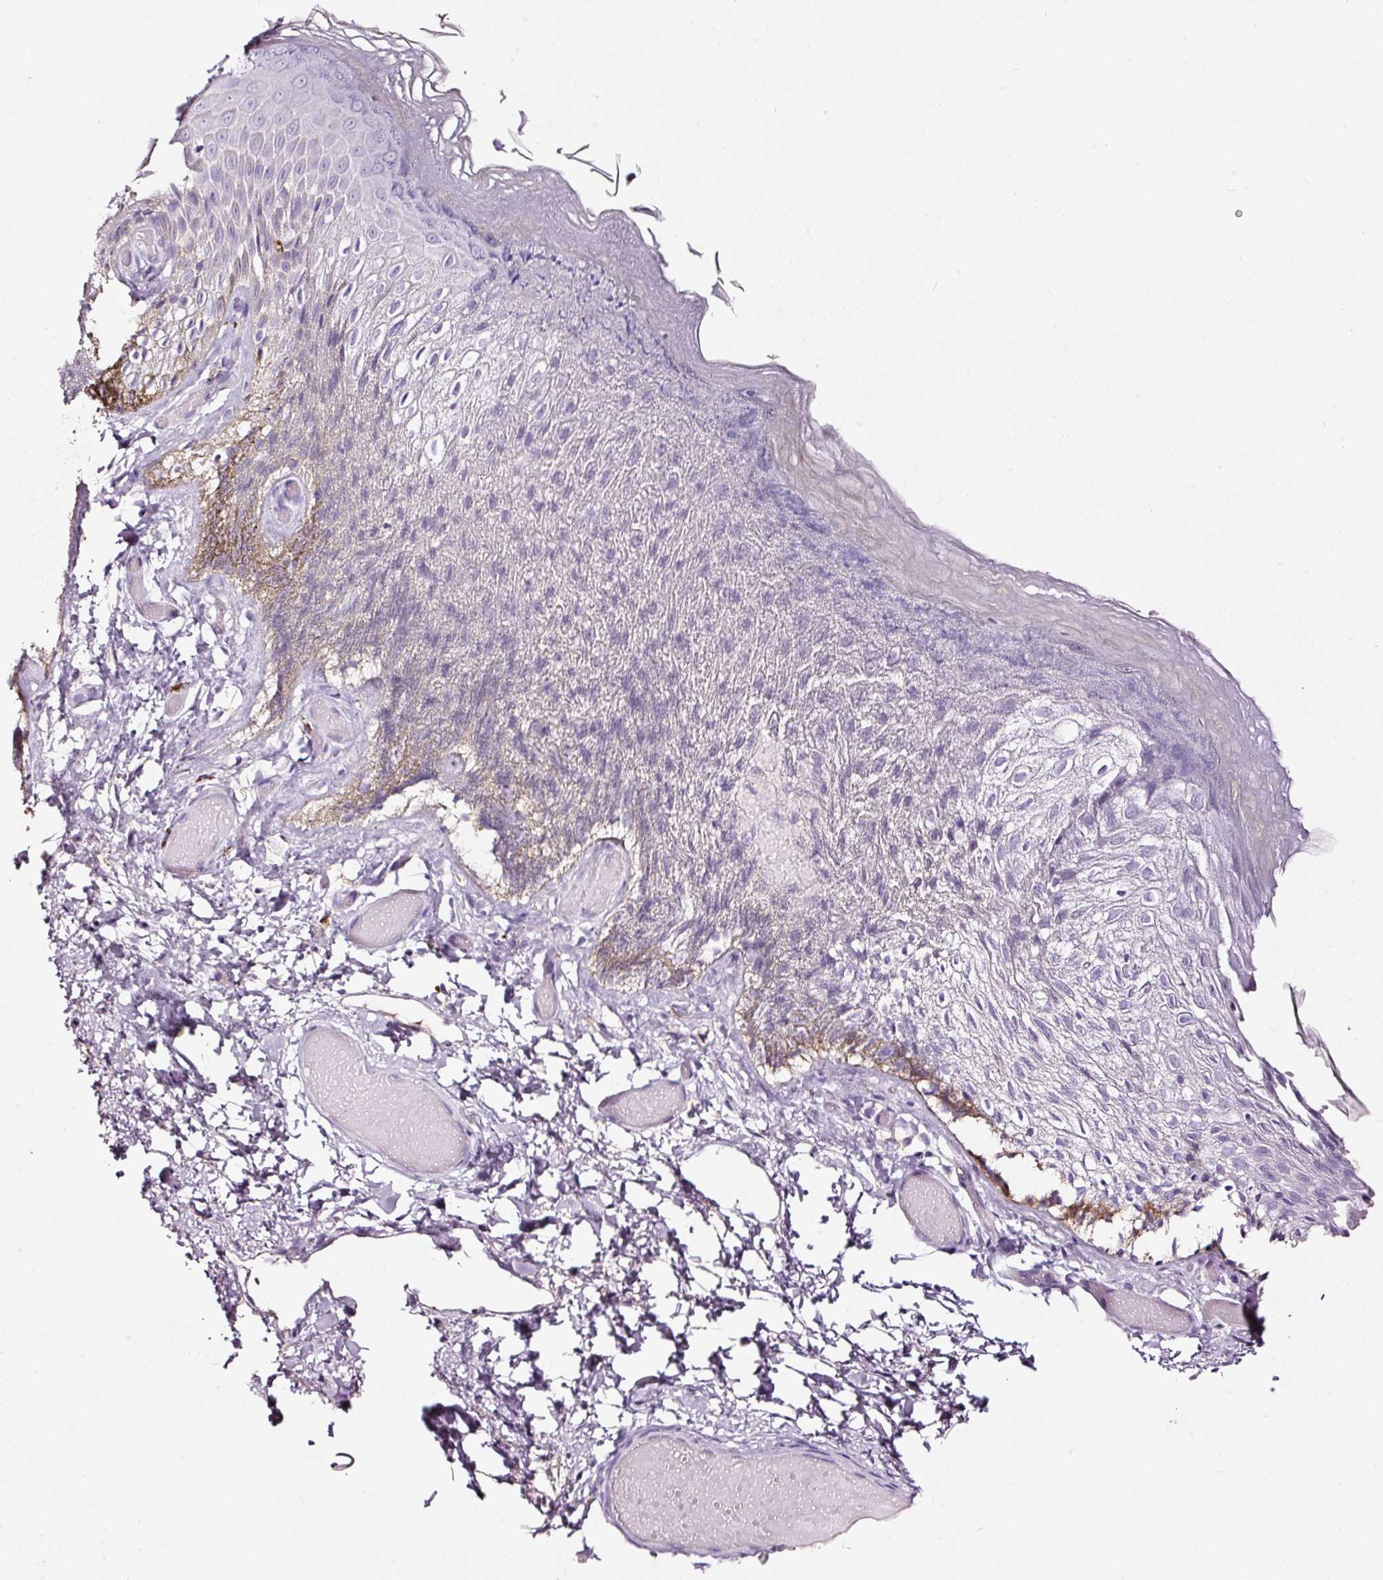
{"staining": {"intensity": "weak", "quantity": "<25%", "location": "cytoplasmic/membranous"}, "tissue": "skin", "cell_type": "Epidermal cells", "image_type": "normal", "snomed": [{"axis": "morphology", "description": "Normal tissue, NOS"}, {"axis": "topography", "description": "Anal"}], "caption": "IHC of unremarkable skin shows no staining in epidermal cells.", "gene": "LAMP3", "patient": {"sex": "female", "age": 40}}